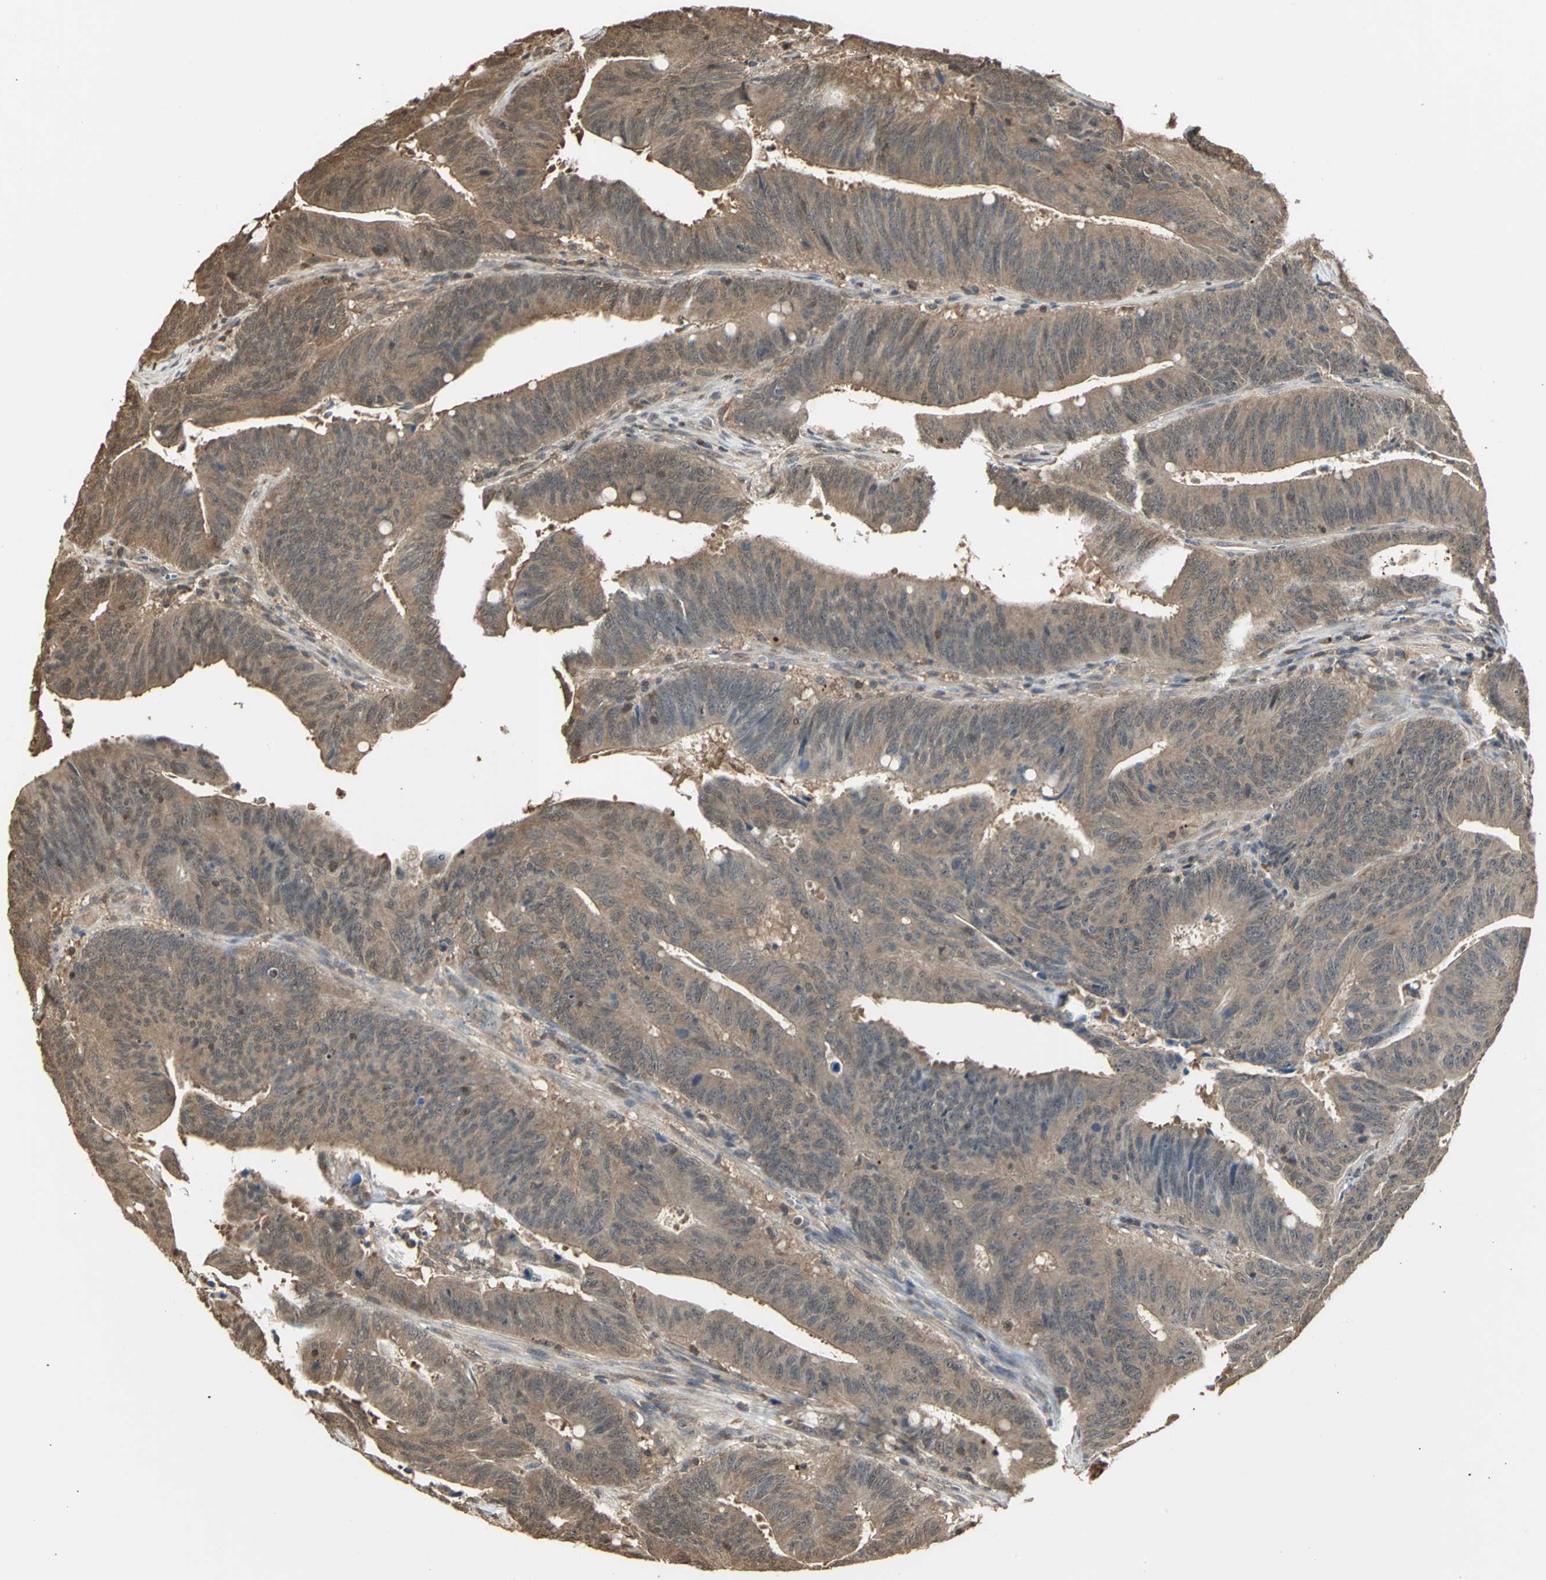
{"staining": {"intensity": "moderate", "quantity": ">75%", "location": "cytoplasmic/membranous,nuclear"}, "tissue": "colorectal cancer", "cell_type": "Tumor cells", "image_type": "cancer", "snomed": [{"axis": "morphology", "description": "Adenocarcinoma, NOS"}, {"axis": "topography", "description": "Colon"}], "caption": "This image exhibits IHC staining of colorectal cancer, with medium moderate cytoplasmic/membranous and nuclear staining in approximately >75% of tumor cells.", "gene": "PARK7", "patient": {"sex": "male", "age": 45}}